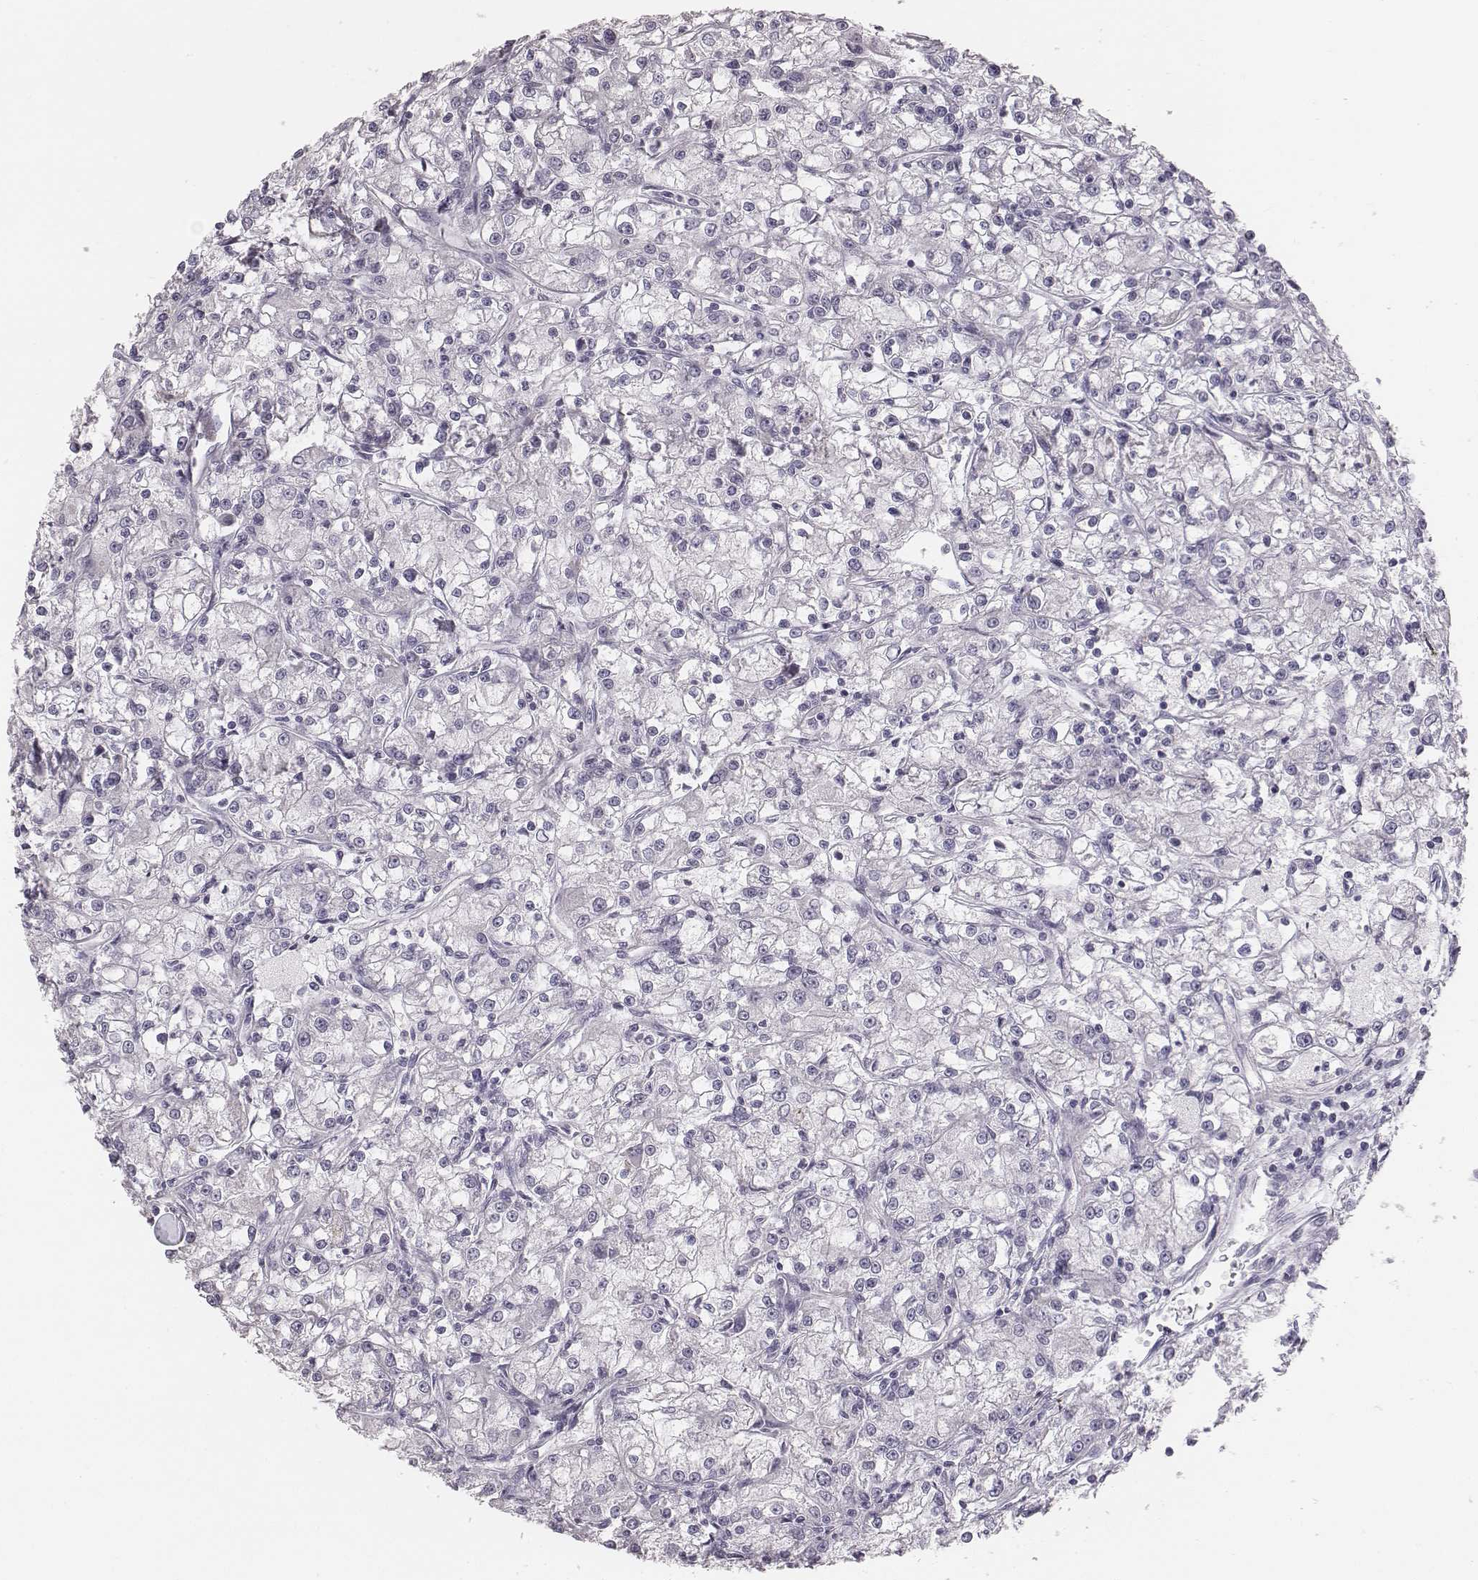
{"staining": {"intensity": "negative", "quantity": "none", "location": "none"}, "tissue": "renal cancer", "cell_type": "Tumor cells", "image_type": "cancer", "snomed": [{"axis": "morphology", "description": "Adenocarcinoma, NOS"}, {"axis": "topography", "description": "Kidney"}], "caption": "Immunohistochemical staining of adenocarcinoma (renal) demonstrates no significant positivity in tumor cells.", "gene": "C6orf58", "patient": {"sex": "female", "age": 59}}